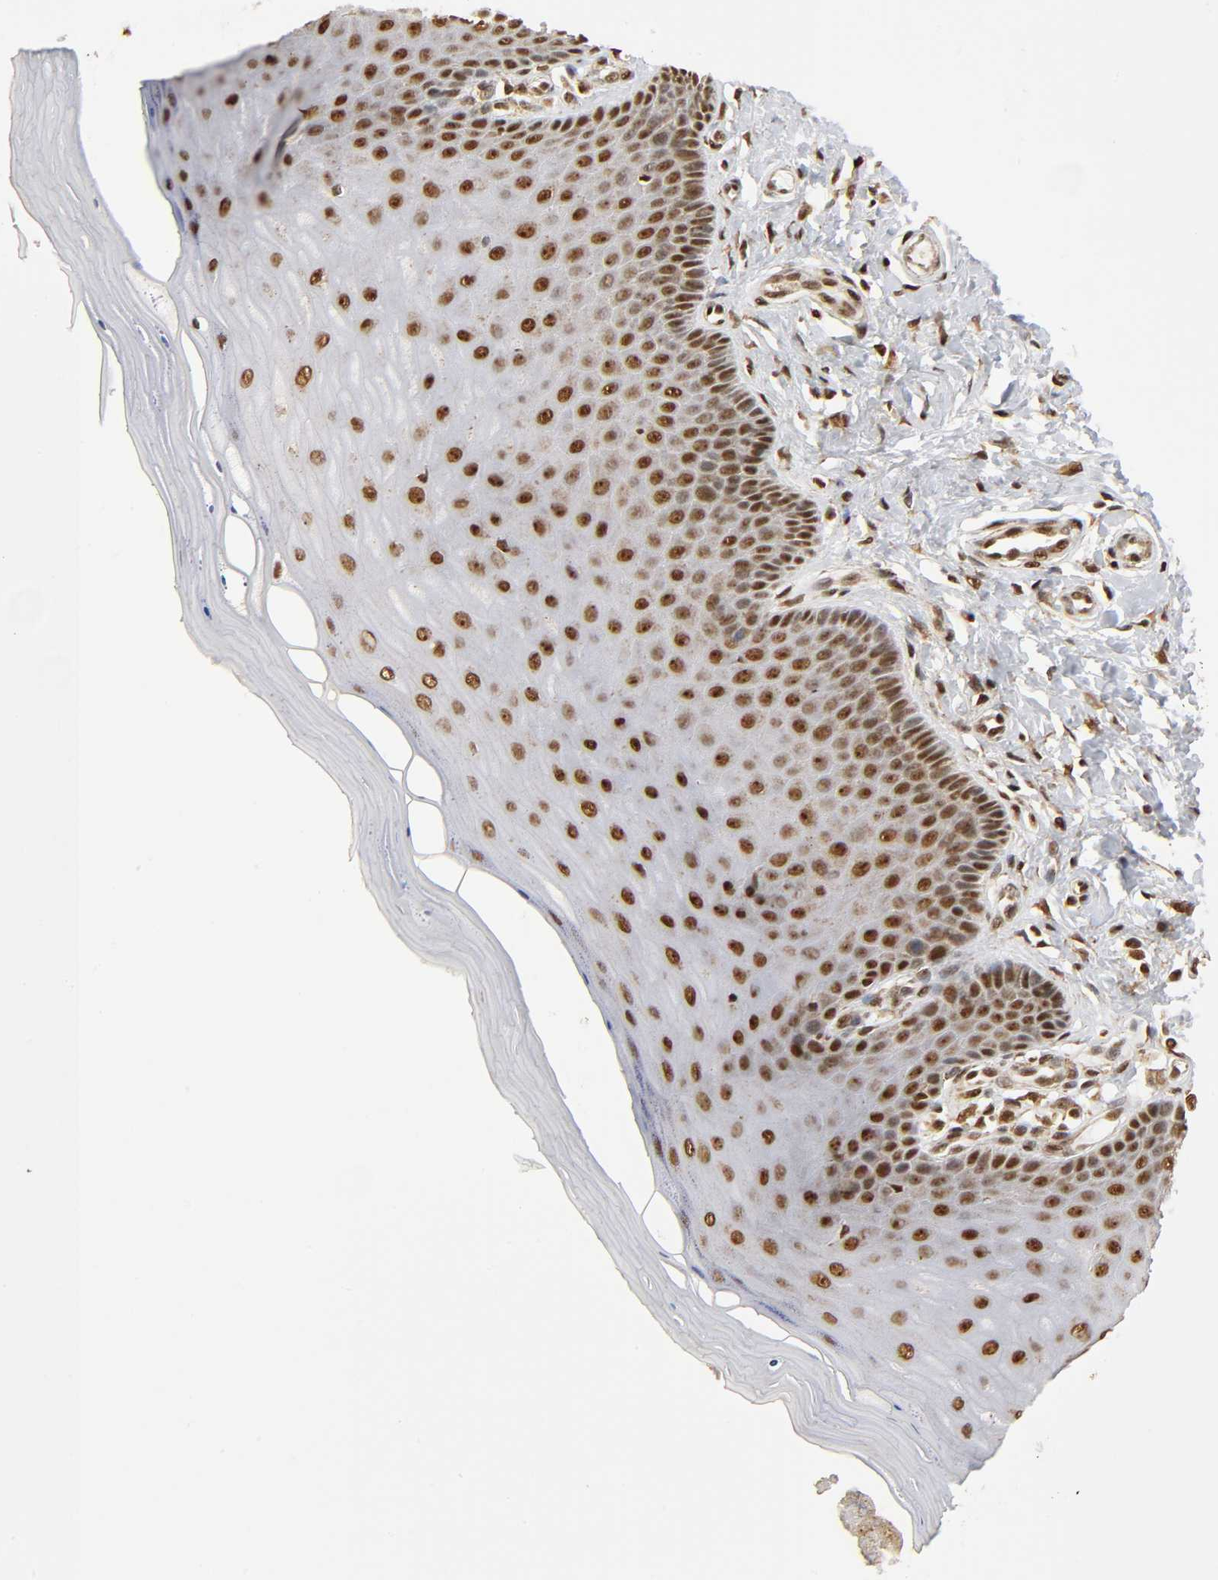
{"staining": {"intensity": "strong", "quantity": ">75%", "location": "nuclear"}, "tissue": "cervix", "cell_type": "Glandular cells", "image_type": "normal", "snomed": [{"axis": "morphology", "description": "Normal tissue, NOS"}, {"axis": "topography", "description": "Cervix"}], "caption": "The image shows immunohistochemical staining of unremarkable cervix. There is strong nuclear expression is present in about >75% of glandular cells.", "gene": "RNF122", "patient": {"sex": "female", "age": 55}}